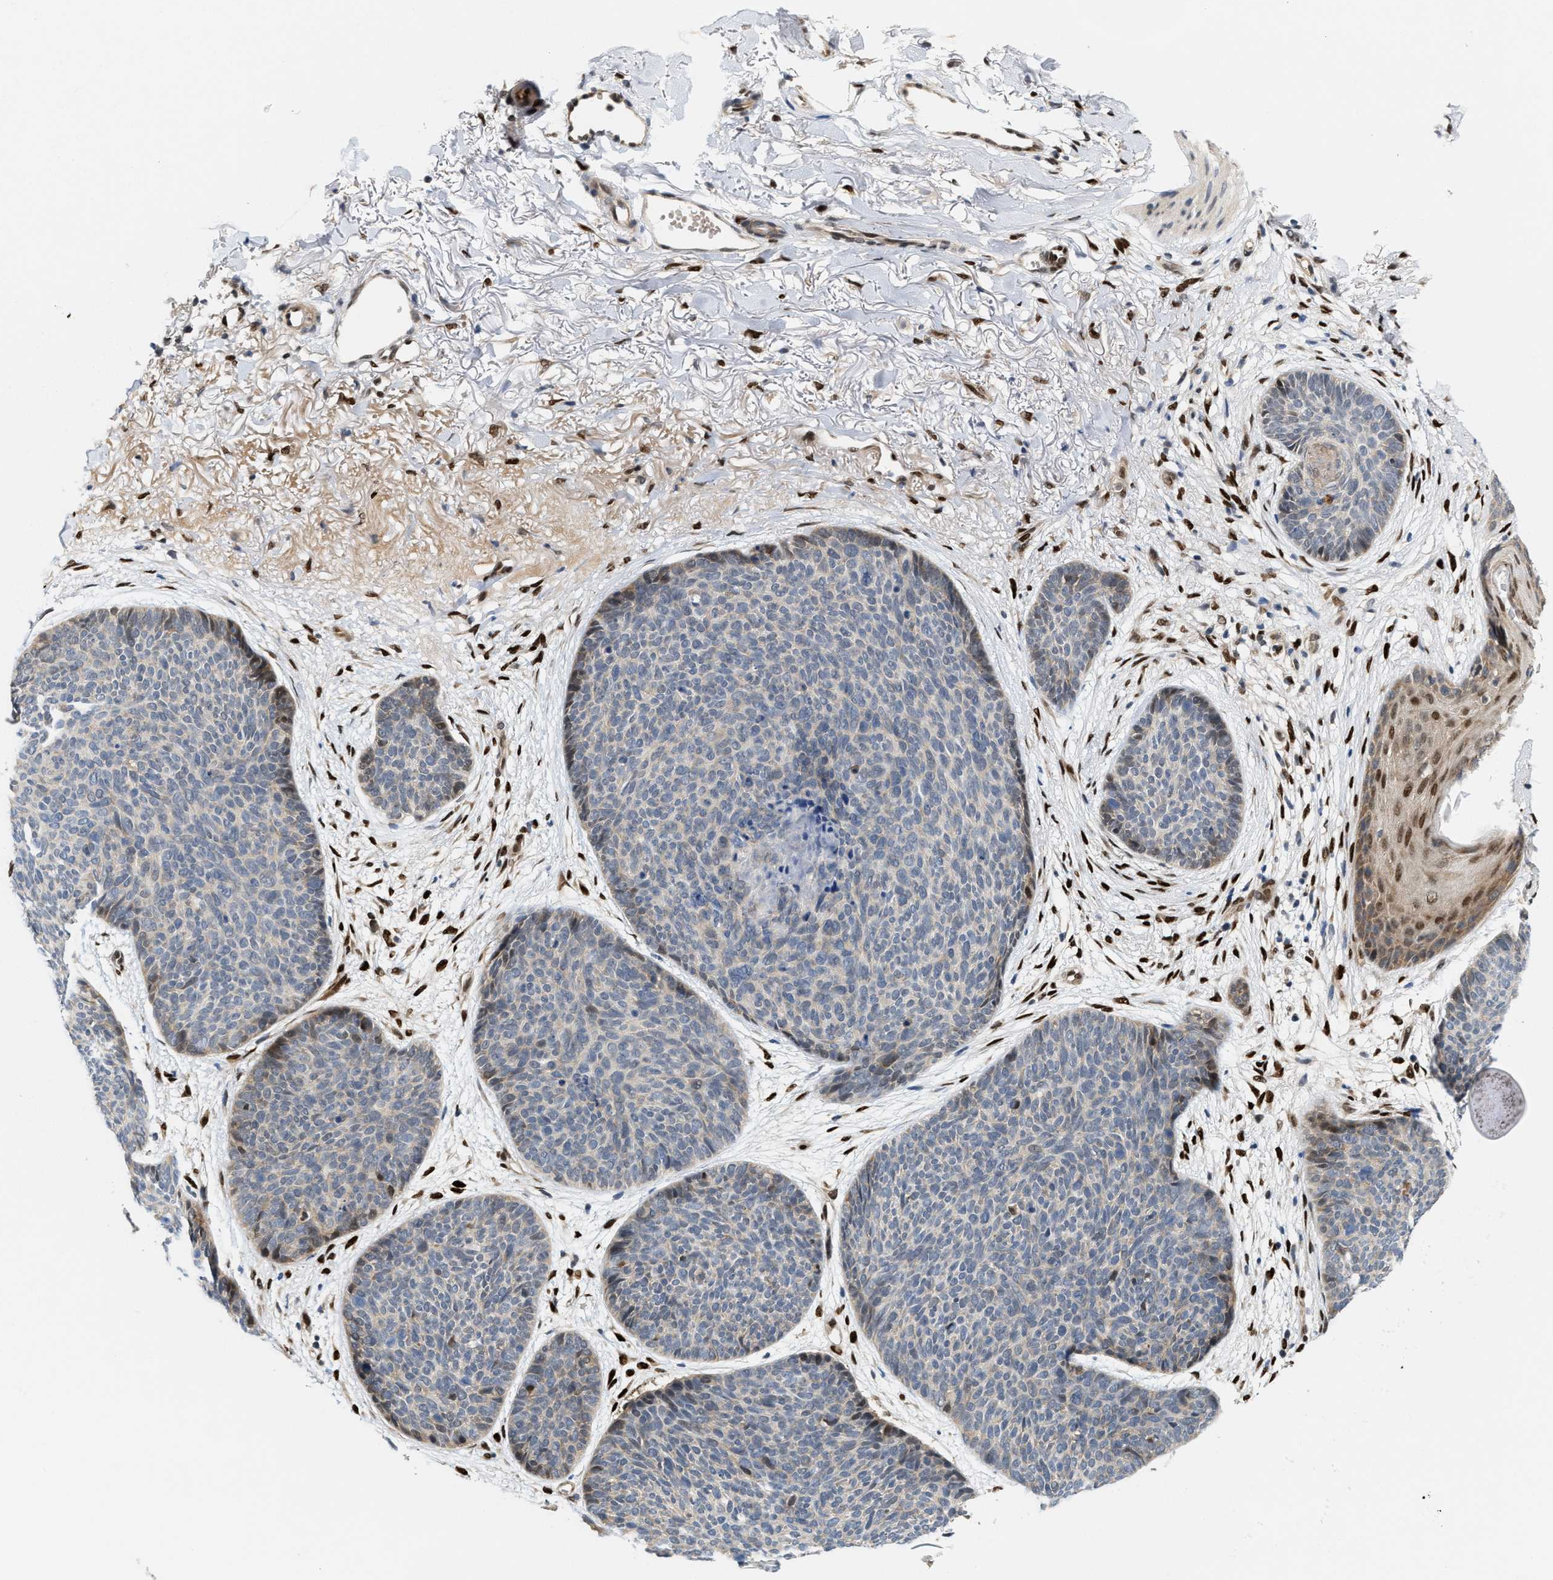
{"staining": {"intensity": "weak", "quantity": "<25%", "location": "cytoplasmic/membranous"}, "tissue": "skin cancer", "cell_type": "Tumor cells", "image_type": "cancer", "snomed": [{"axis": "morphology", "description": "Normal tissue, NOS"}, {"axis": "morphology", "description": "Basal cell carcinoma"}, {"axis": "topography", "description": "Skin"}], "caption": "Immunohistochemistry (IHC) histopathology image of skin basal cell carcinoma stained for a protein (brown), which reveals no staining in tumor cells.", "gene": "TCF4", "patient": {"sex": "female", "age": 70}}